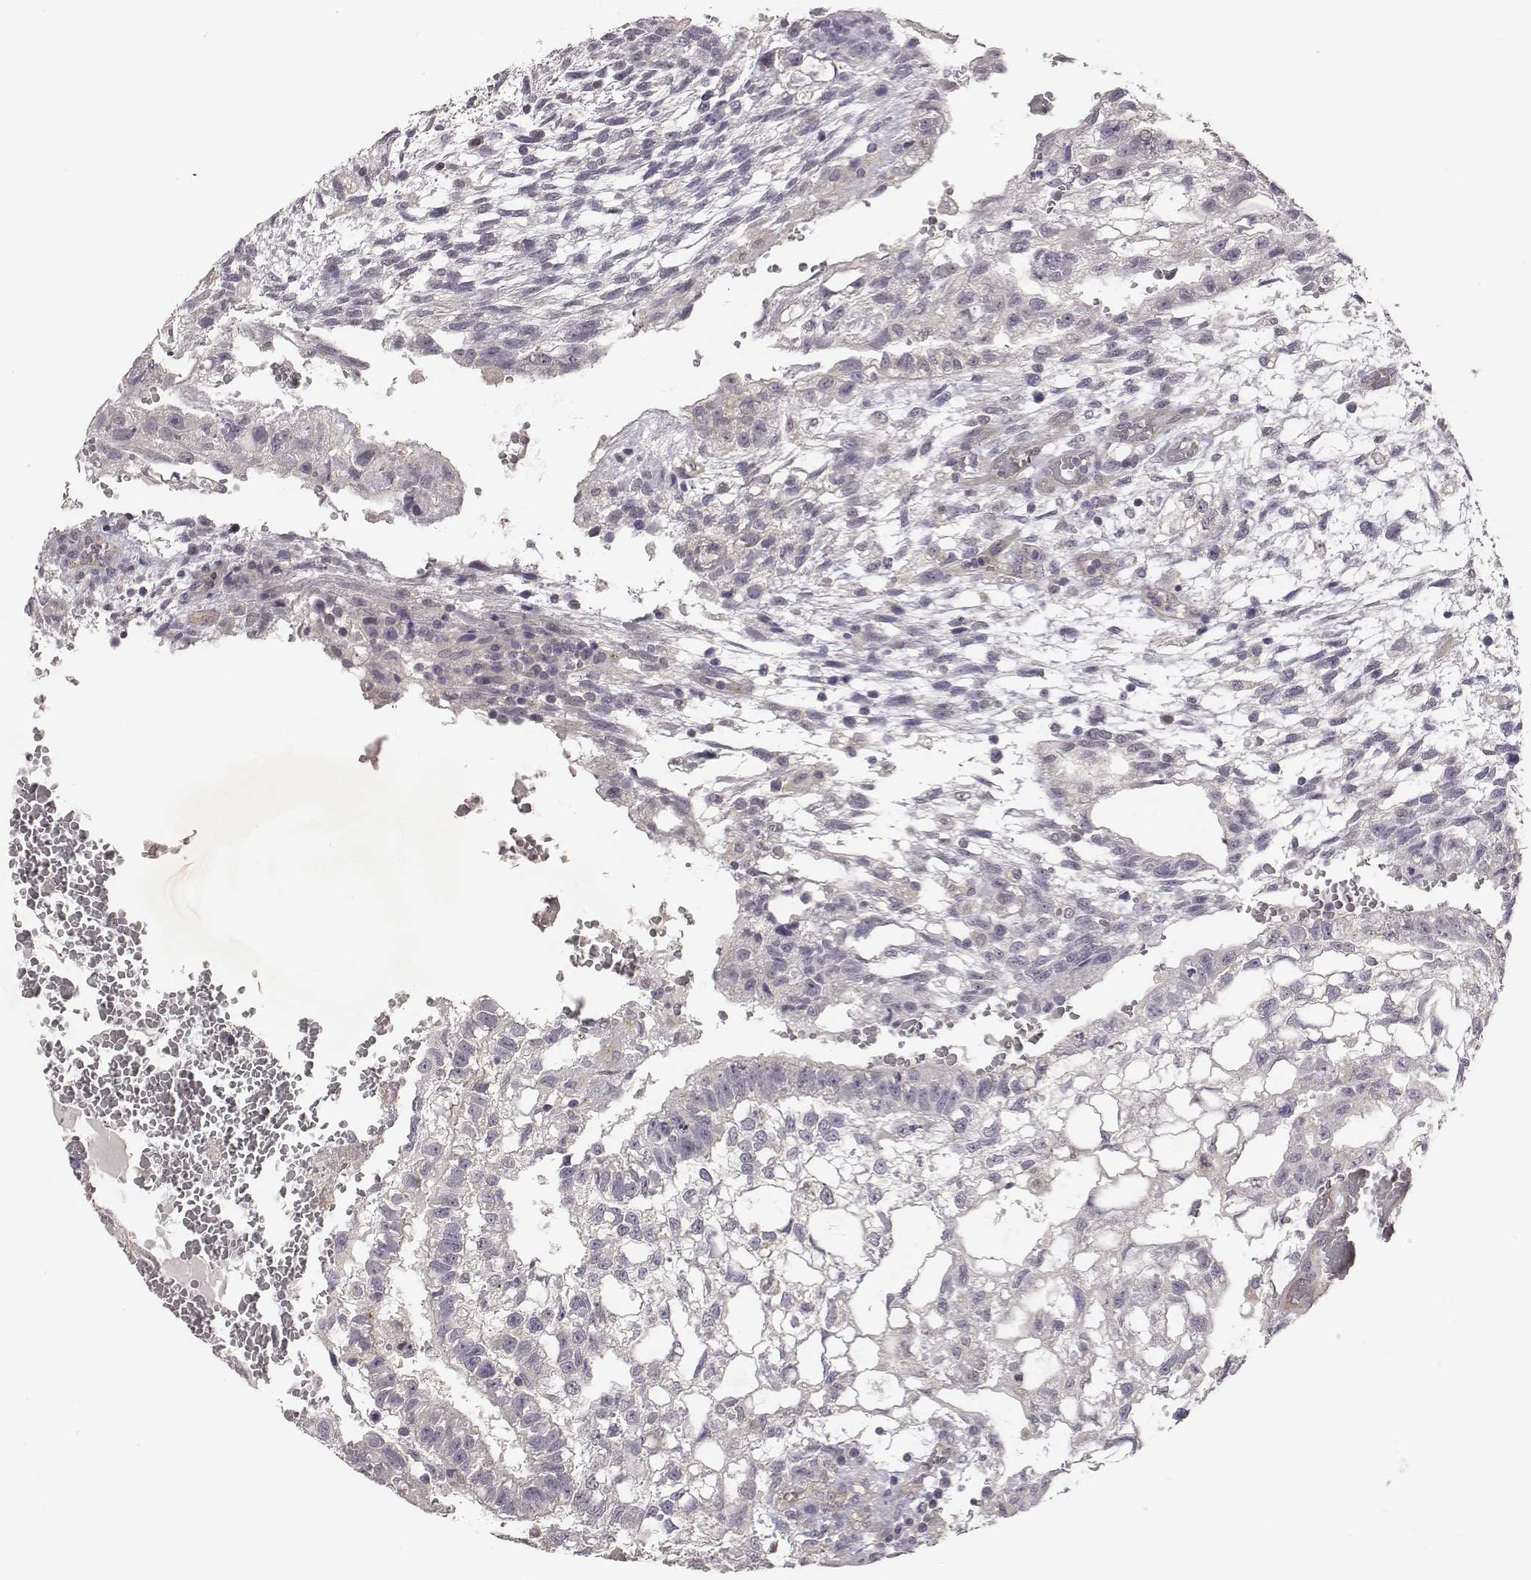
{"staining": {"intensity": "negative", "quantity": "none", "location": "none"}, "tissue": "testis cancer", "cell_type": "Tumor cells", "image_type": "cancer", "snomed": [{"axis": "morphology", "description": "Carcinoma, Embryonal, NOS"}, {"axis": "topography", "description": "Testis"}], "caption": "Tumor cells are negative for protein expression in human testis cancer. (IHC, brightfield microscopy, high magnification).", "gene": "SCARF1", "patient": {"sex": "male", "age": 32}}